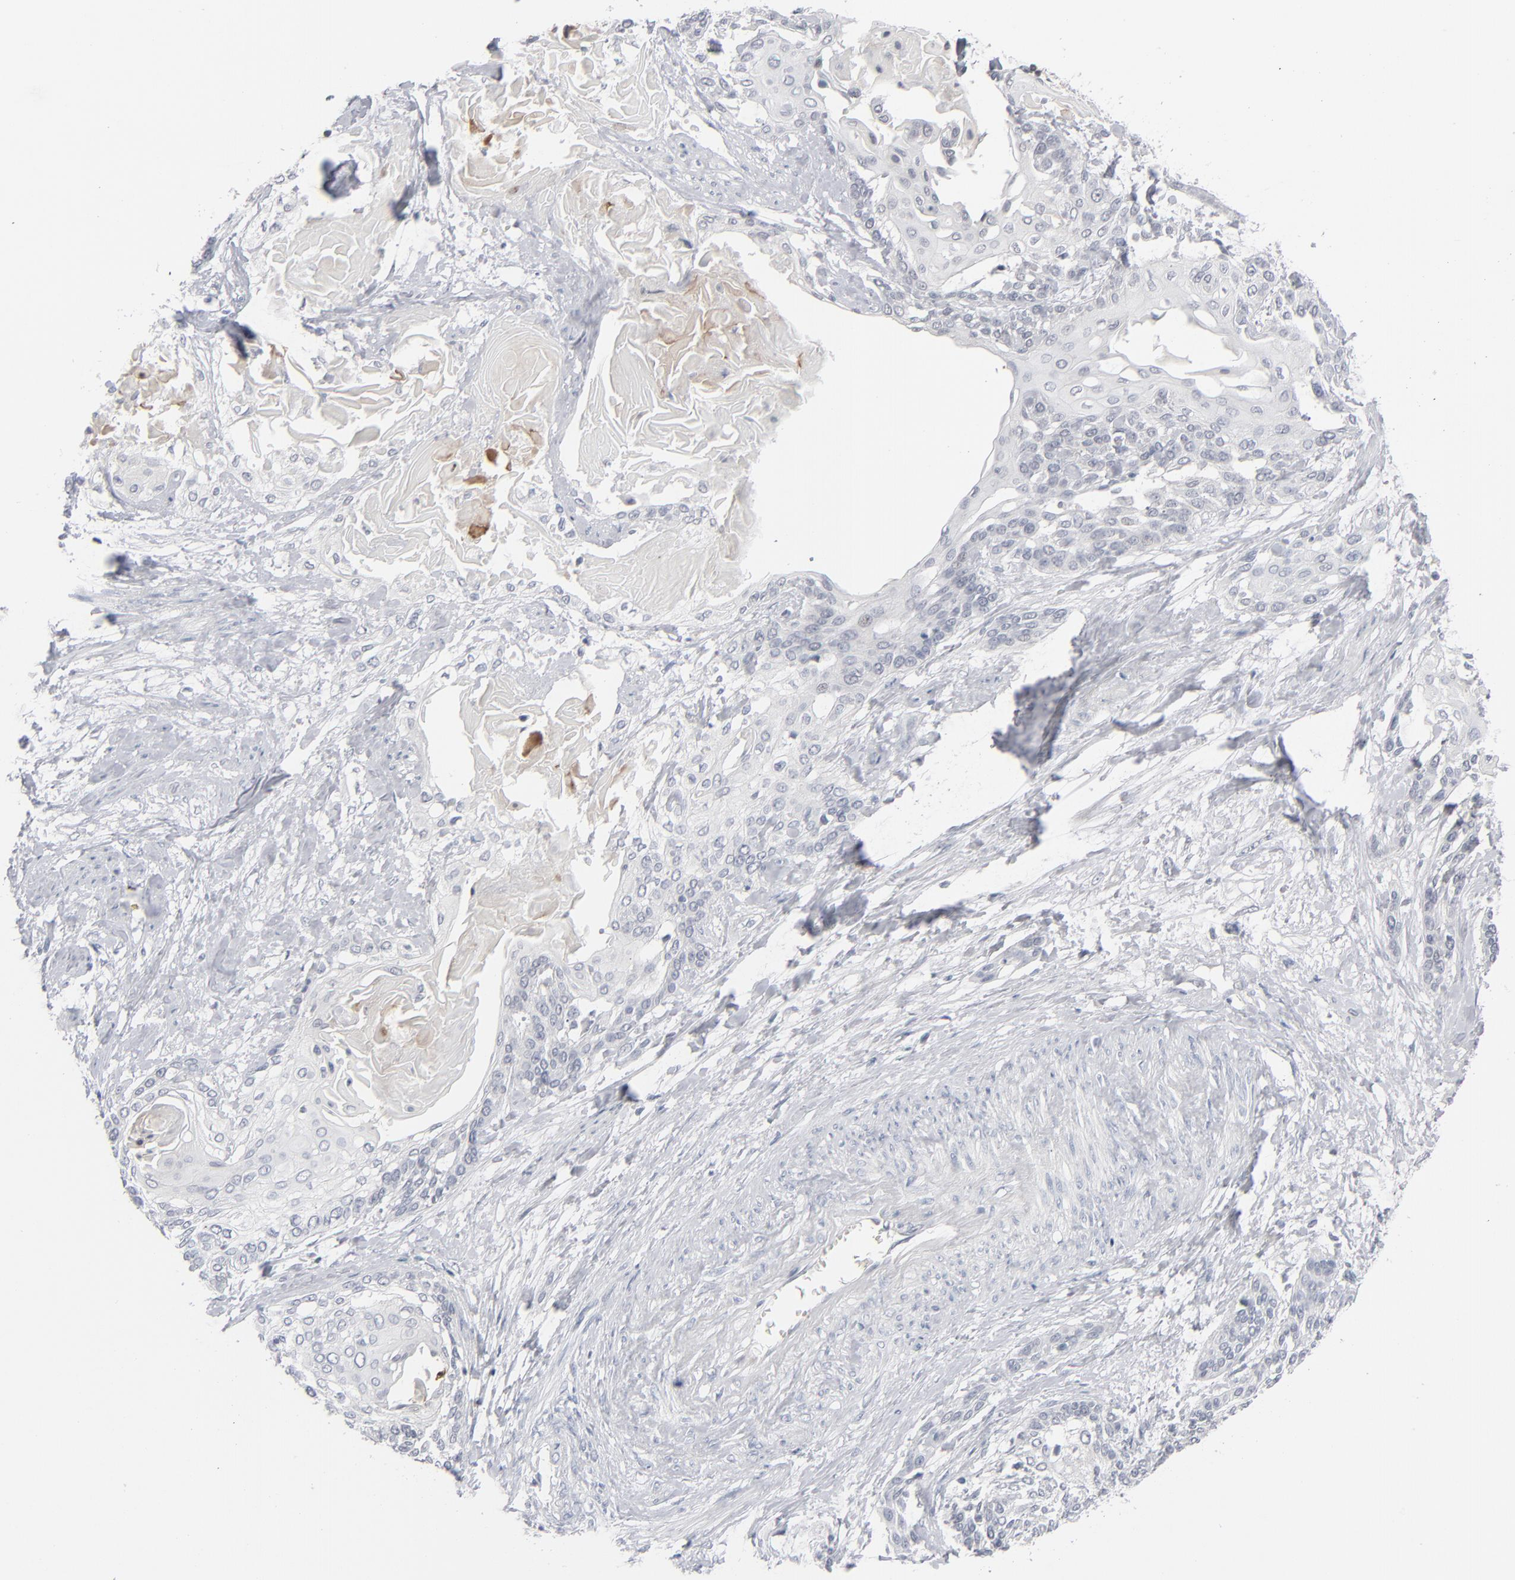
{"staining": {"intensity": "negative", "quantity": "none", "location": "none"}, "tissue": "cervical cancer", "cell_type": "Tumor cells", "image_type": "cancer", "snomed": [{"axis": "morphology", "description": "Squamous cell carcinoma, NOS"}, {"axis": "topography", "description": "Cervix"}], "caption": "High magnification brightfield microscopy of cervical squamous cell carcinoma stained with DAB (3,3'-diaminobenzidine) (brown) and counterstained with hematoxylin (blue): tumor cells show no significant expression. (DAB immunohistochemistry visualized using brightfield microscopy, high magnification).", "gene": "POF1B", "patient": {"sex": "female", "age": 57}}